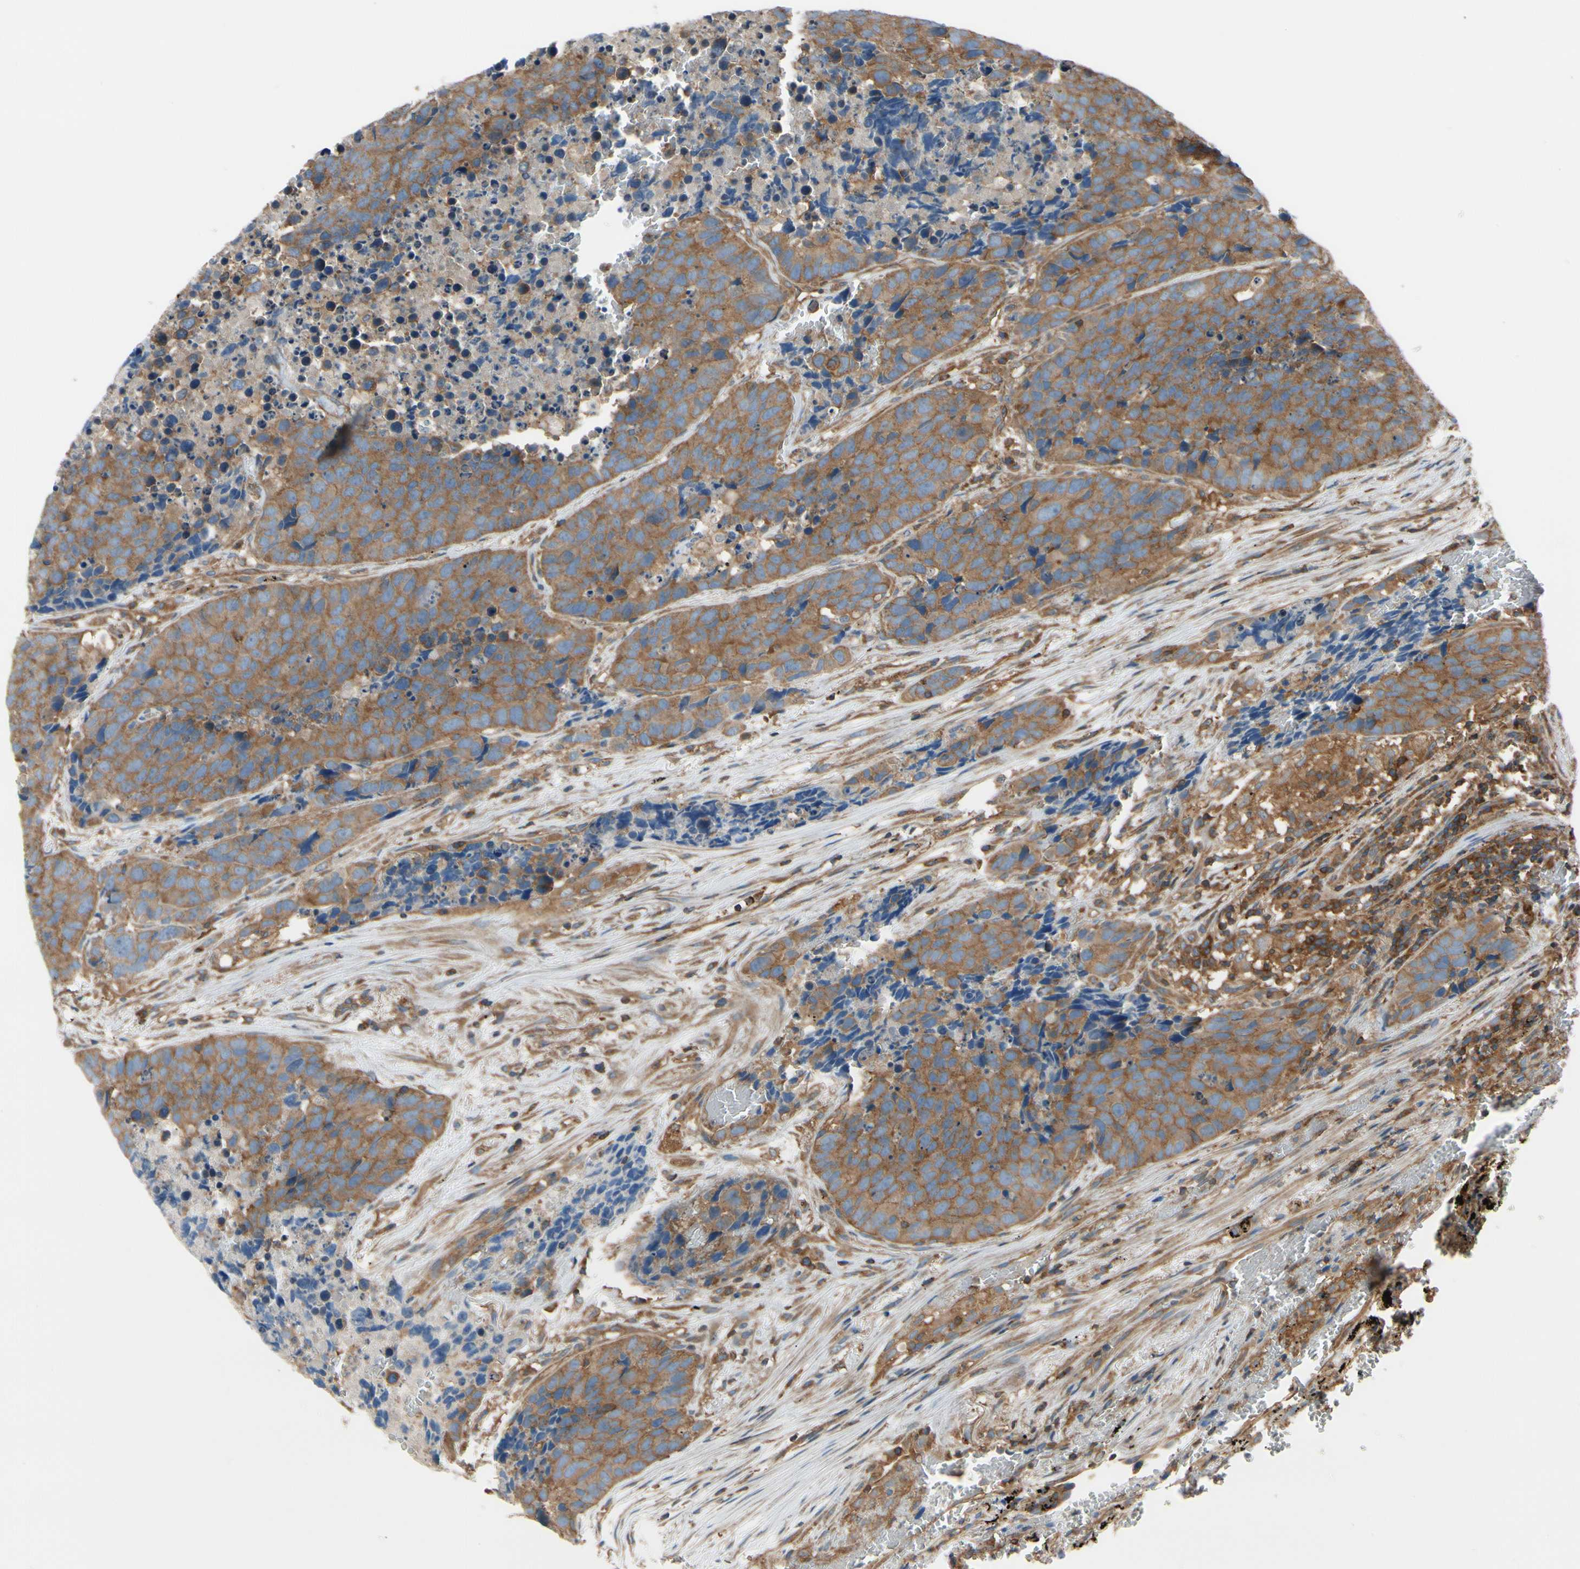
{"staining": {"intensity": "moderate", "quantity": ">75%", "location": "cytoplasmic/membranous"}, "tissue": "carcinoid", "cell_type": "Tumor cells", "image_type": "cancer", "snomed": [{"axis": "morphology", "description": "Carcinoid, malignant, NOS"}, {"axis": "topography", "description": "Lung"}], "caption": "A micrograph showing moderate cytoplasmic/membranous positivity in approximately >75% of tumor cells in carcinoid, as visualized by brown immunohistochemical staining.", "gene": "EPS15", "patient": {"sex": "male", "age": 60}}